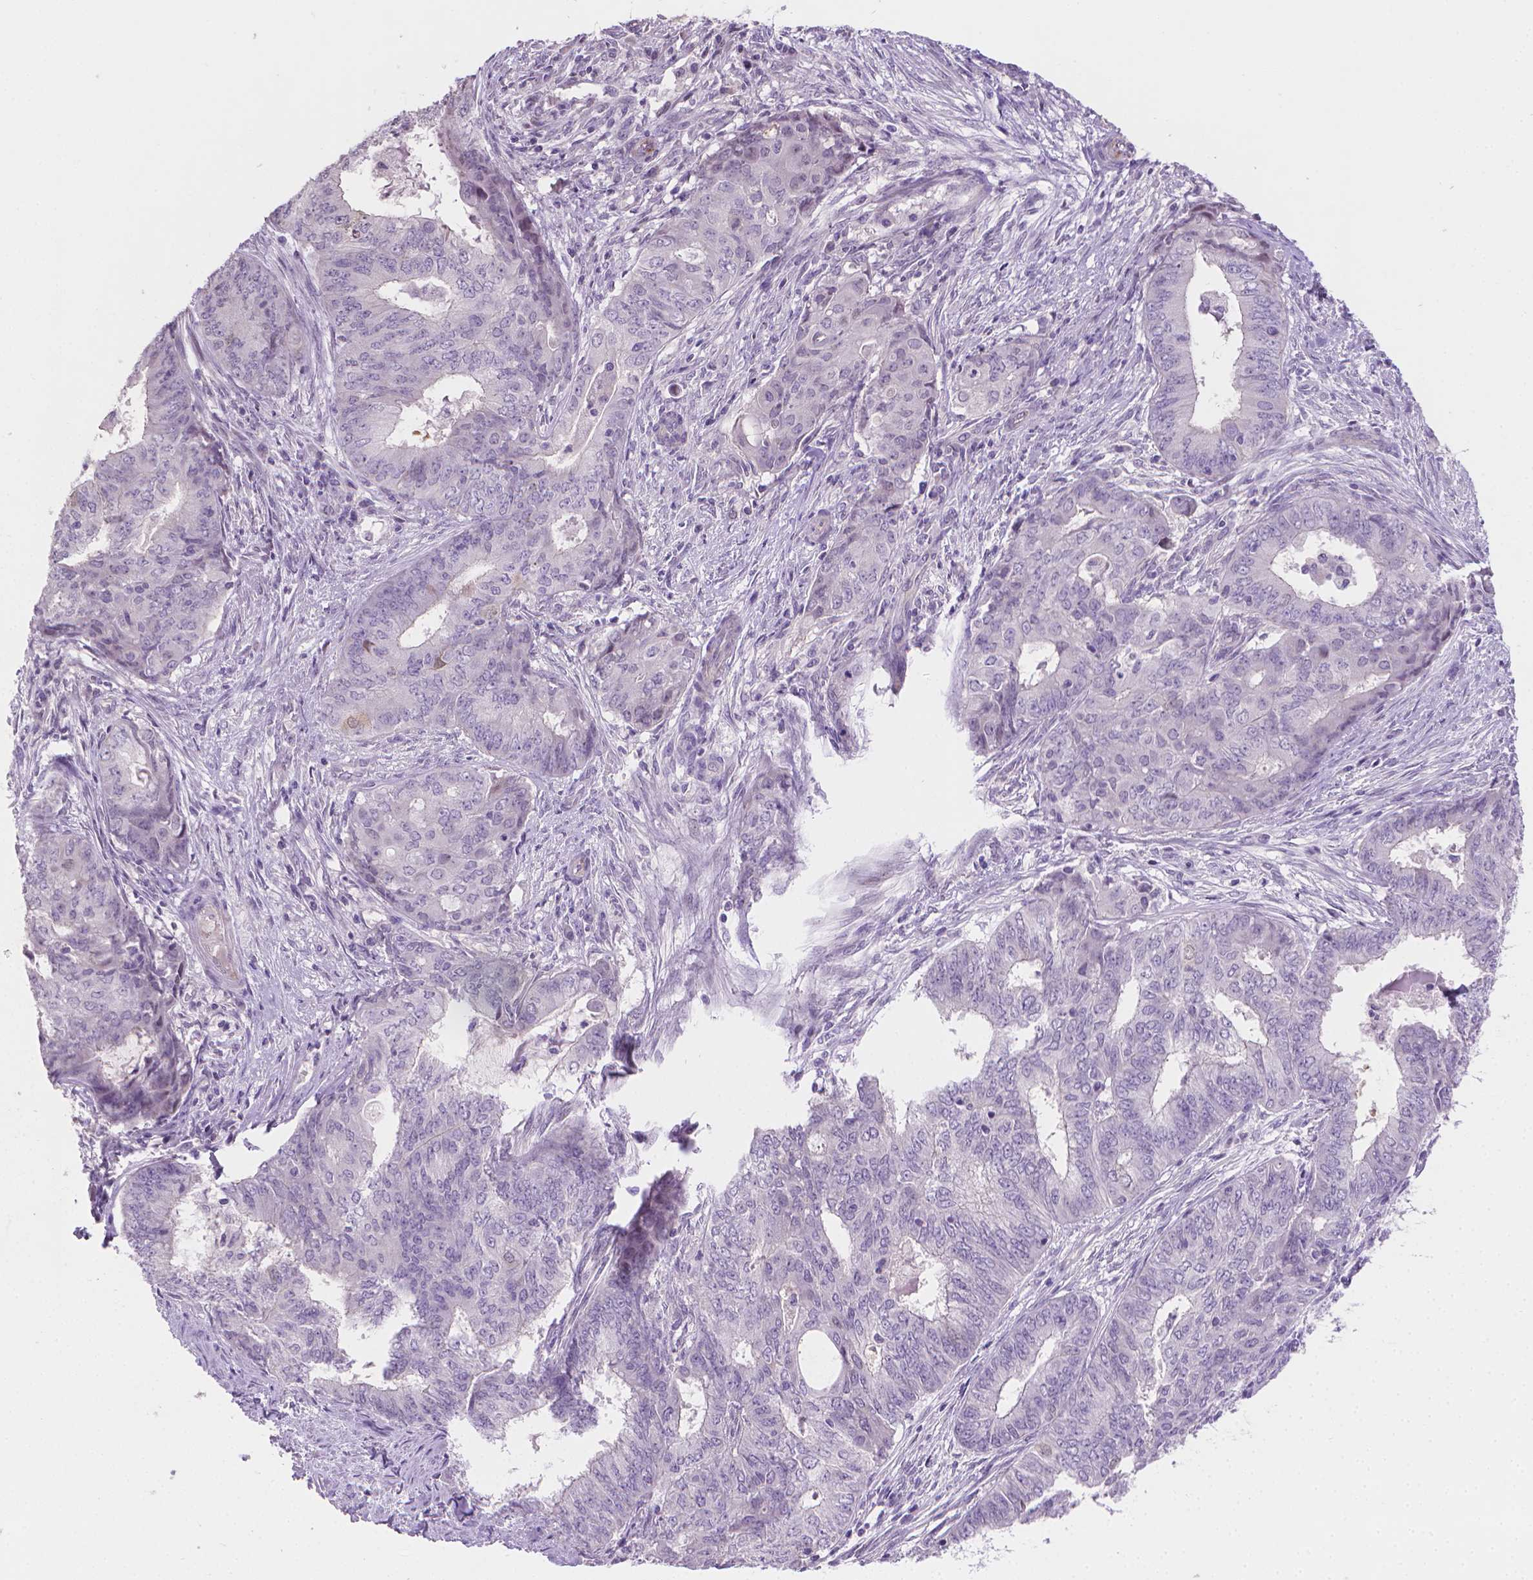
{"staining": {"intensity": "negative", "quantity": "none", "location": "none"}, "tissue": "endometrial cancer", "cell_type": "Tumor cells", "image_type": "cancer", "snomed": [{"axis": "morphology", "description": "Adenocarcinoma, NOS"}, {"axis": "topography", "description": "Endometrium"}], "caption": "Endometrial cancer (adenocarcinoma) was stained to show a protein in brown. There is no significant staining in tumor cells.", "gene": "CLXN", "patient": {"sex": "female", "age": 62}}